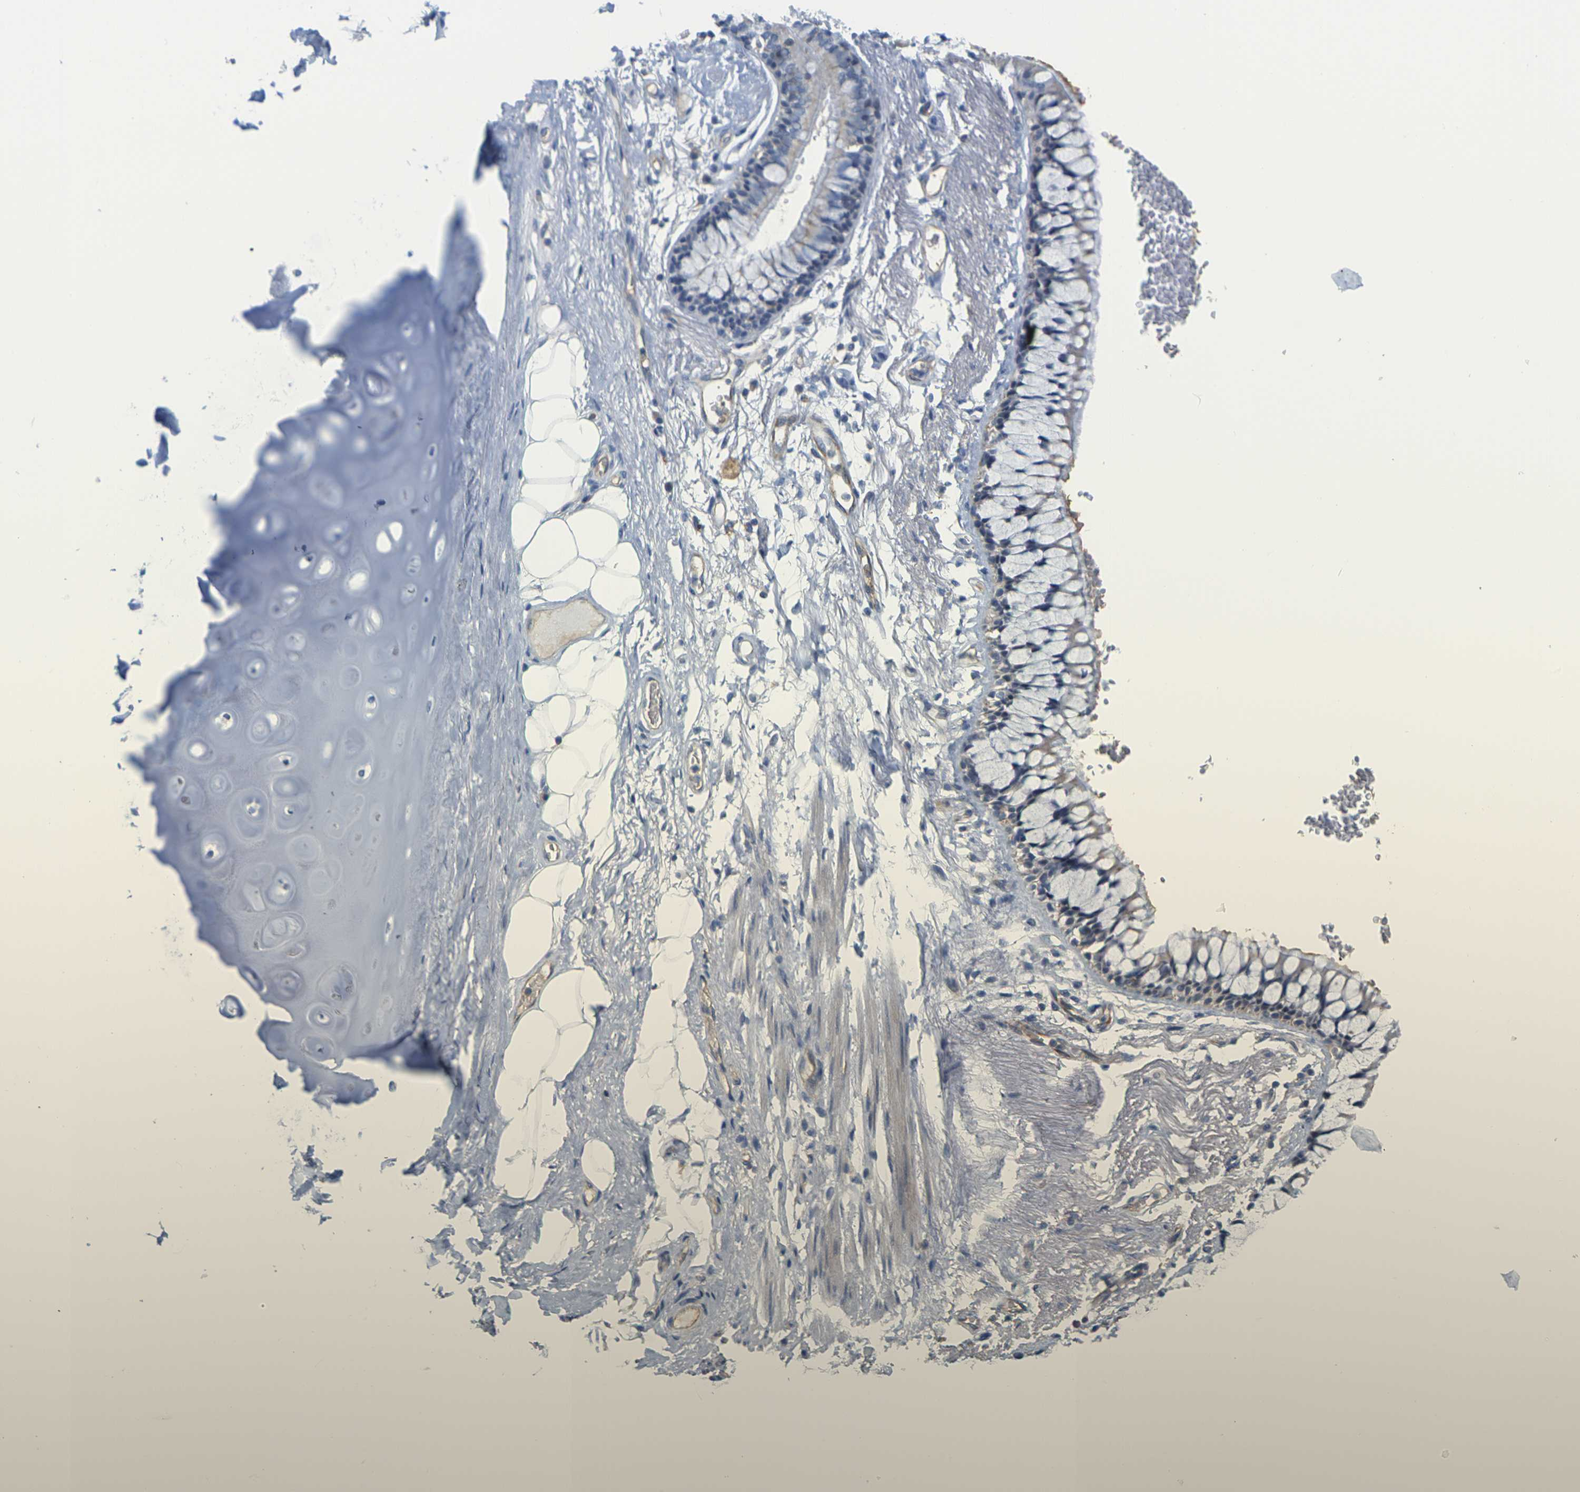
{"staining": {"intensity": "negative", "quantity": "none", "location": "none"}, "tissue": "adipose tissue", "cell_type": "Adipocytes", "image_type": "normal", "snomed": [{"axis": "morphology", "description": "Normal tissue, NOS"}, {"axis": "topography", "description": "Cartilage tissue"}, {"axis": "topography", "description": "Bronchus"}], "caption": "The micrograph displays no staining of adipocytes in unremarkable adipose tissue.", "gene": "OTOF", "patient": {"sex": "female", "age": 73}}